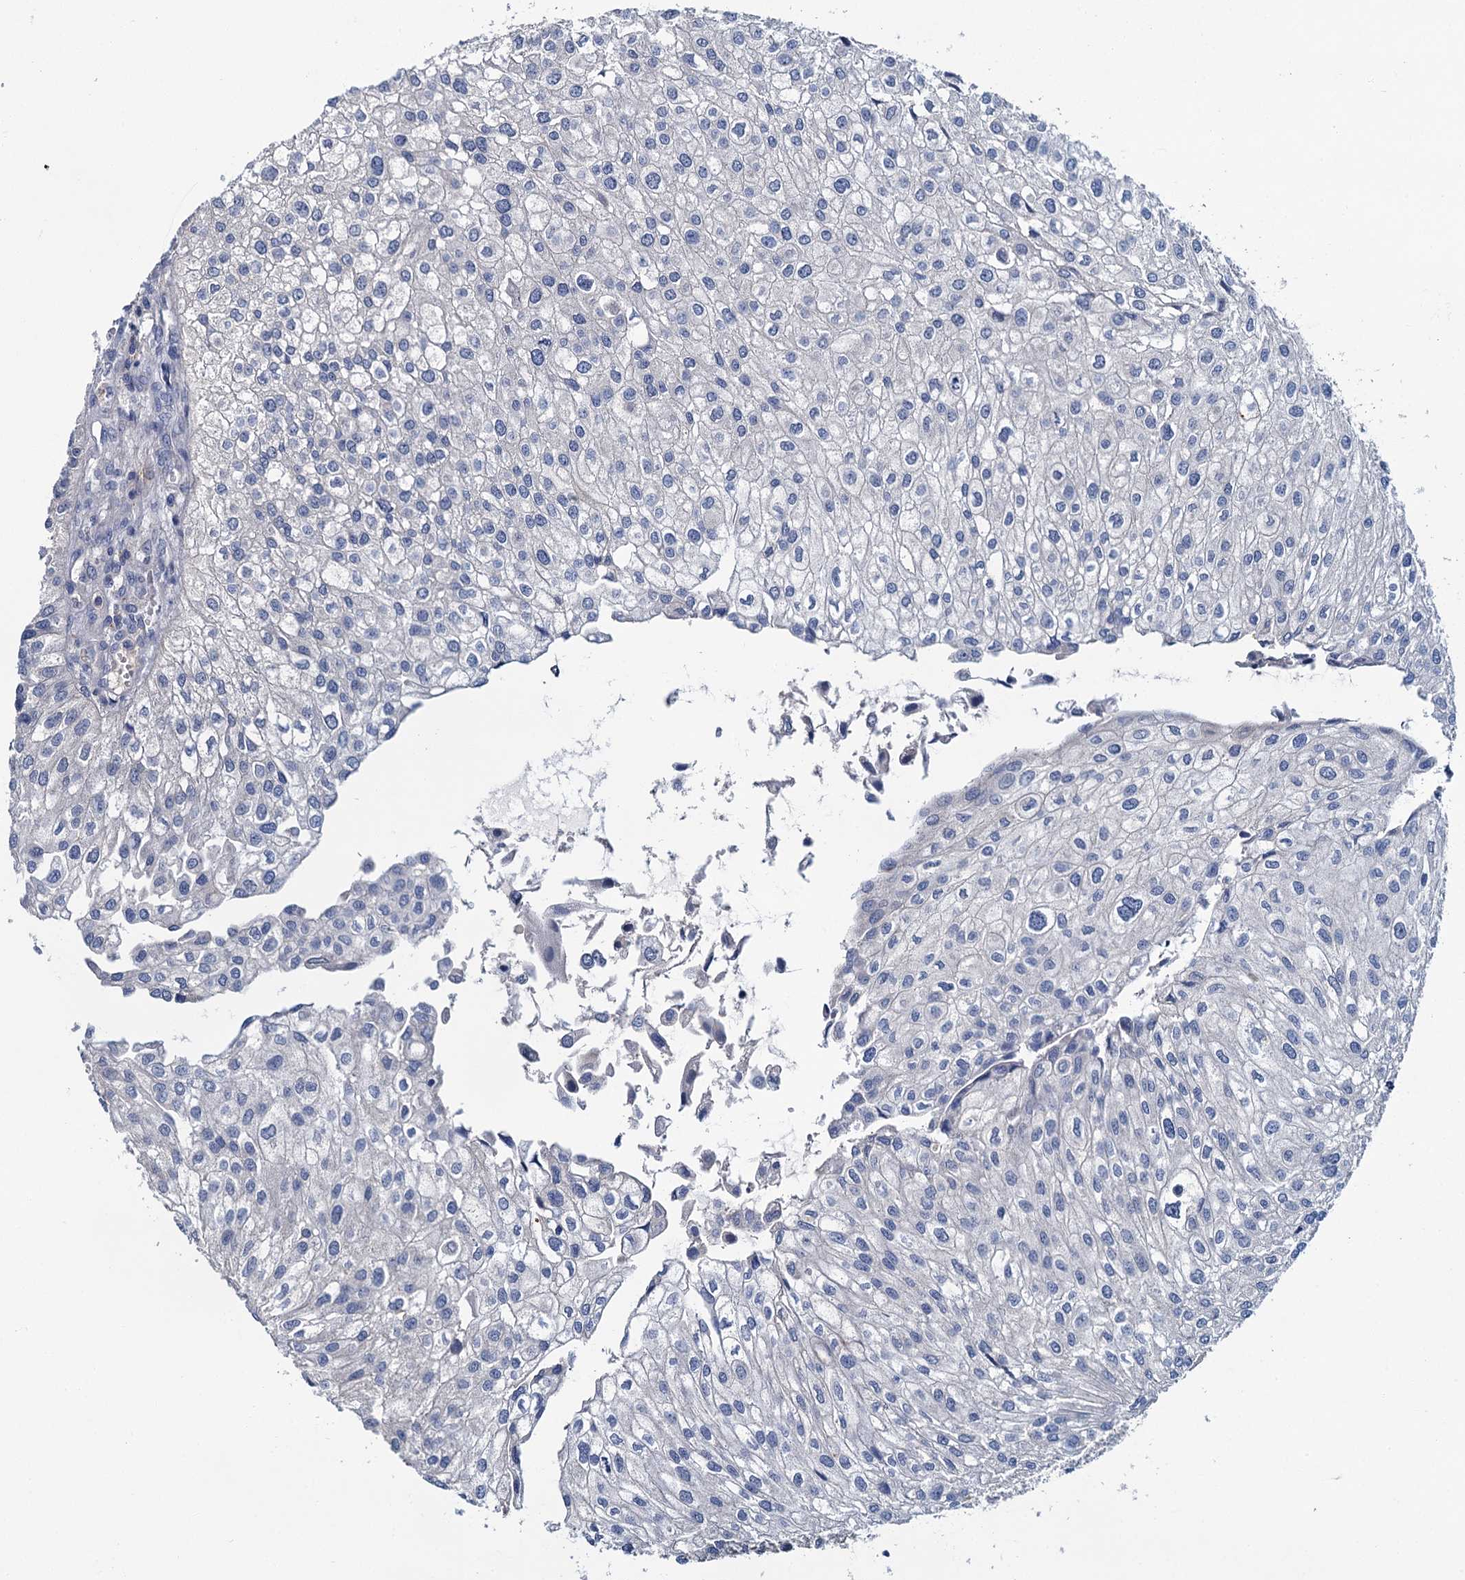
{"staining": {"intensity": "negative", "quantity": "none", "location": "none"}, "tissue": "urothelial cancer", "cell_type": "Tumor cells", "image_type": "cancer", "snomed": [{"axis": "morphology", "description": "Urothelial carcinoma, Low grade"}, {"axis": "topography", "description": "Urinary bladder"}], "caption": "Immunohistochemistry micrograph of neoplastic tissue: urothelial cancer stained with DAB demonstrates no significant protein expression in tumor cells. (DAB immunohistochemistry visualized using brightfield microscopy, high magnification).", "gene": "FGFR2", "patient": {"sex": "female", "age": 89}}